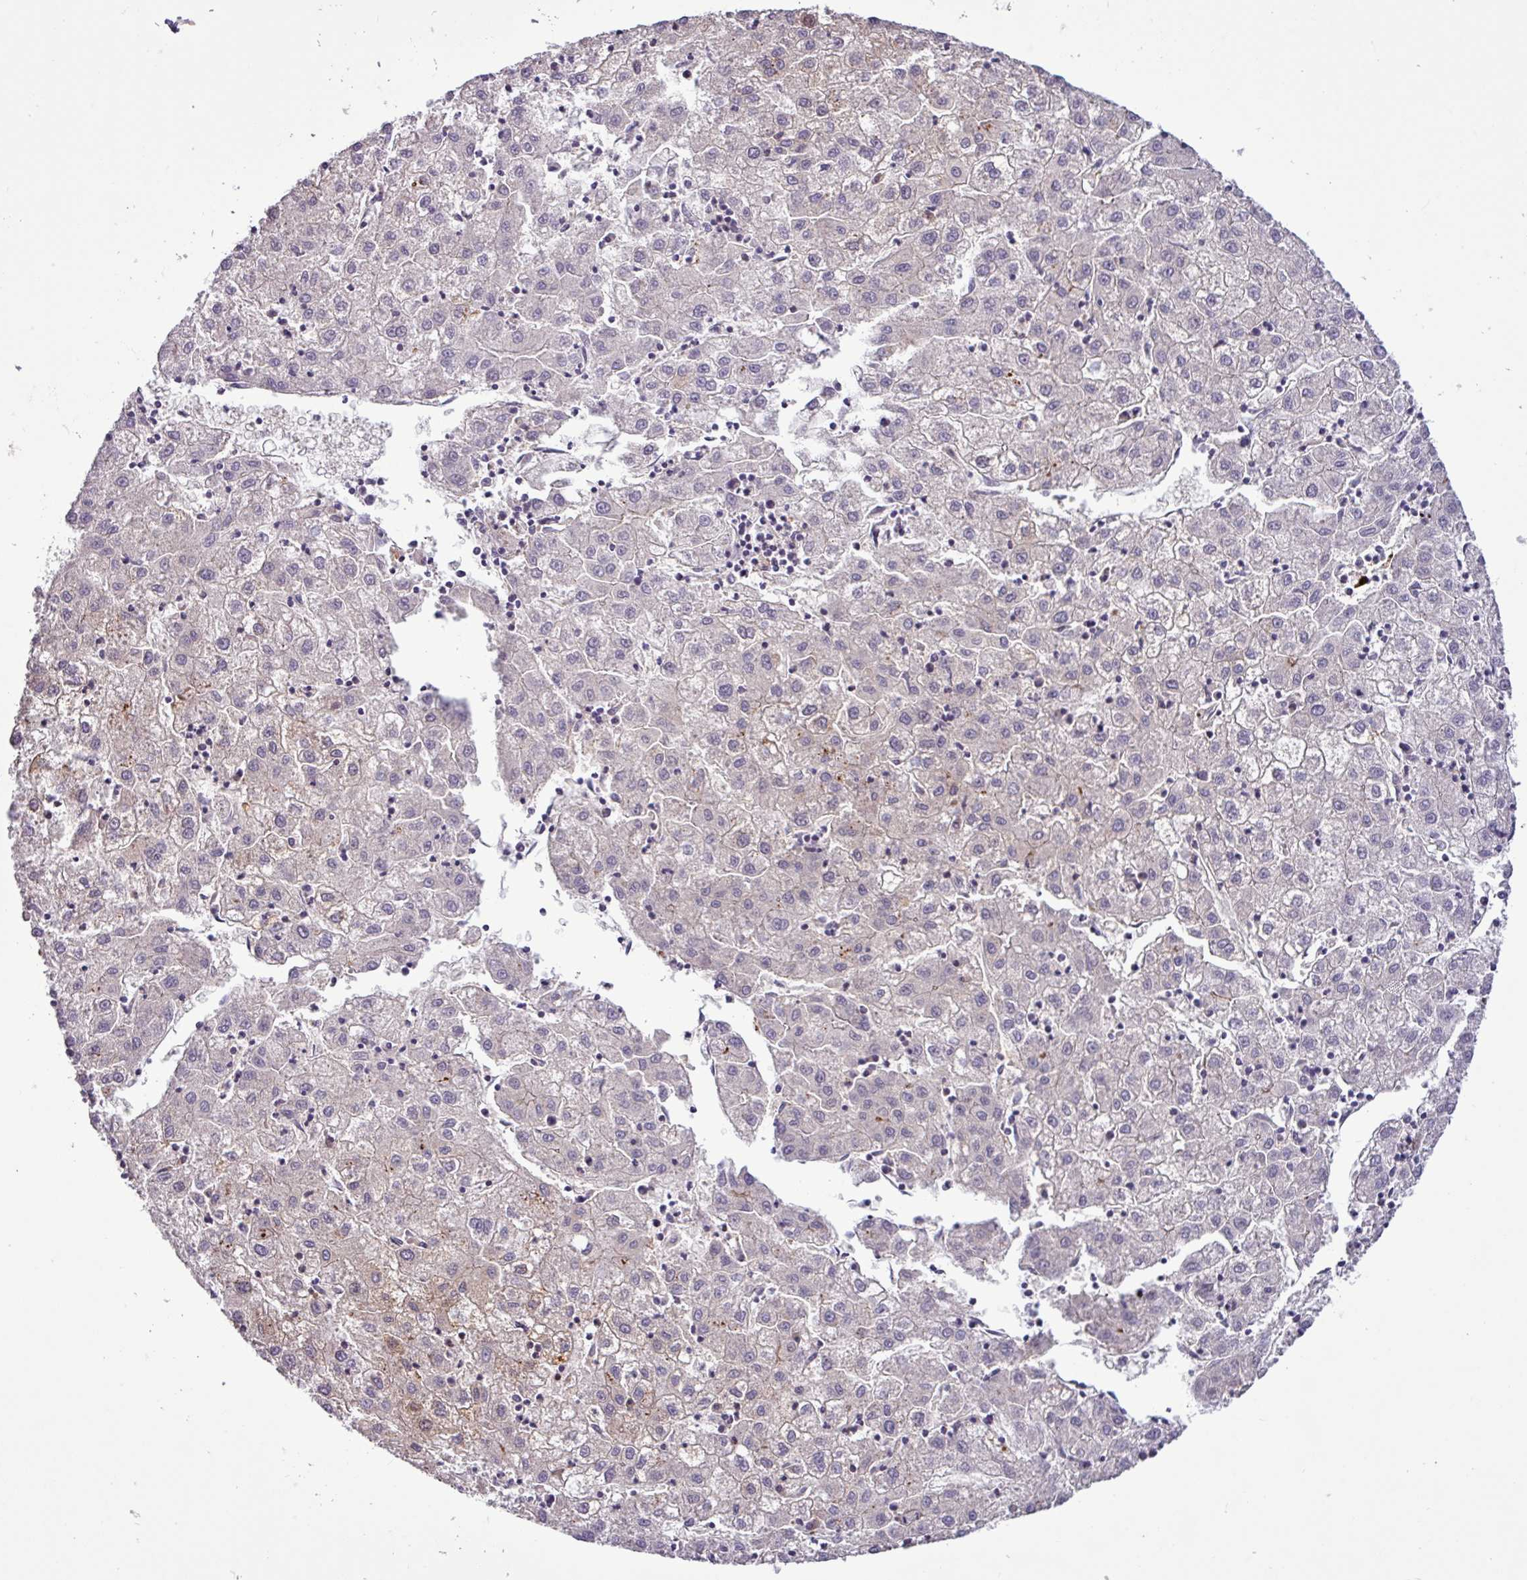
{"staining": {"intensity": "negative", "quantity": "none", "location": "none"}, "tissue": "liver cancer", "cell_type": "Tumor cells", "image_type": "cancer", "snomed": [{"axis": "morphology", "description": "Carcinoma, Hepatocellular, NOS"}, {"axis": "topography", "description": "Liver"}], "caption": "High power microscopy histopathology image of an immunohistochemistry image of hepatocellular carcinoma (liver), revealing no significant expression in tumor cells. The staining is performed using DAB brown chromogen with nuclei counter-stained in using hematoxylin.", "gene": "CARHSP1", "patient": {"sex": "male", "age": 72}}